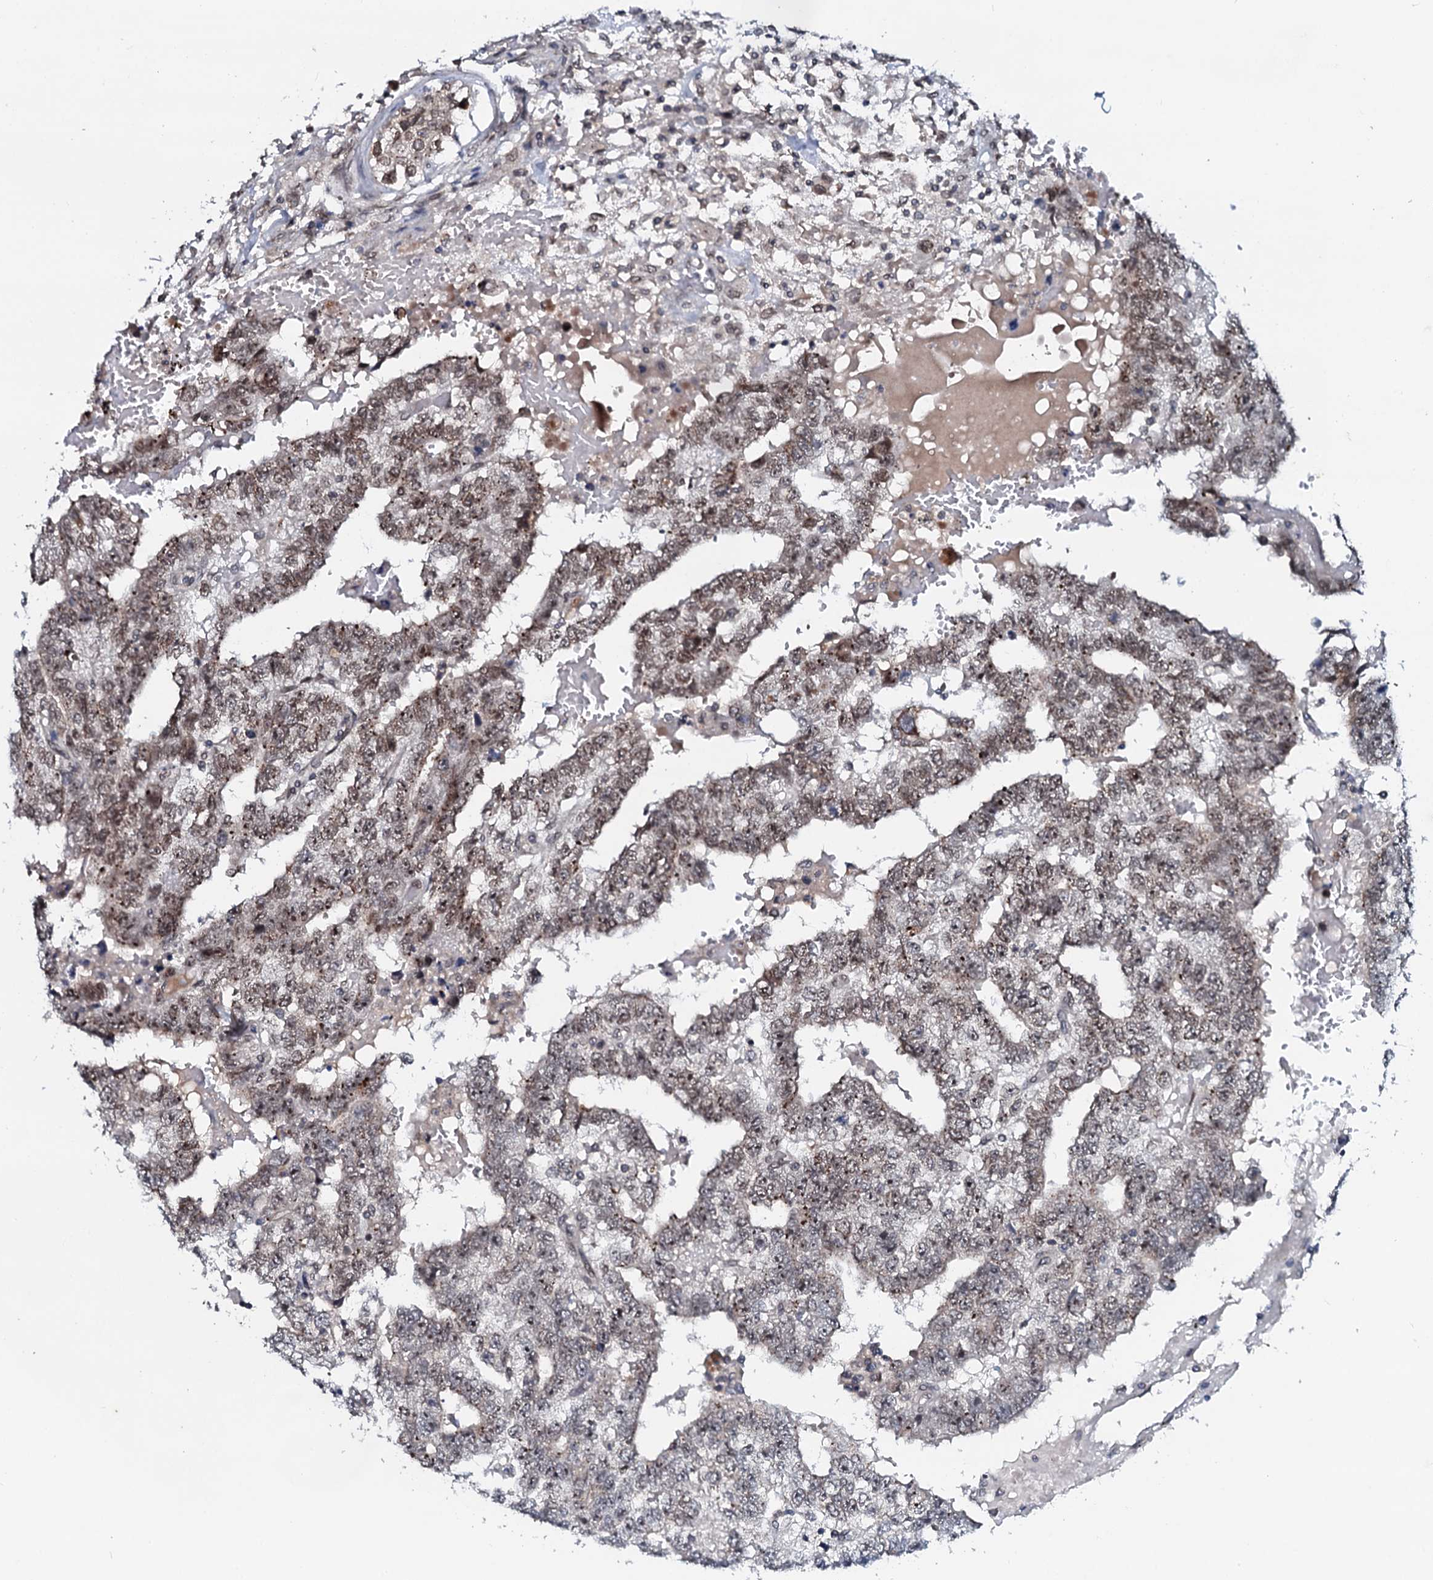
{"staining": {"intensity": "moderate", "quantity": "25%-75%", "location": "cytoplasmic/membranous"}, "tissue": "testis cancer", "cell_type": "Tumor cells", "image_type": "cancer", "snomed": [{"axis": "morphology", "description": "Carcinoma, Embryonal, NOS"}, {"axis": "topography", "description": "Testis"}], "caption": "Testis cancer (embryonal carcinoma) was stained to show a protein in brown. There is medium levels of moderate cytoplasmic/membranous staining in about 25%-75% of tumor cells.", "gene": "SNTA1", "patient": {"sex": "male", "age": 25}}